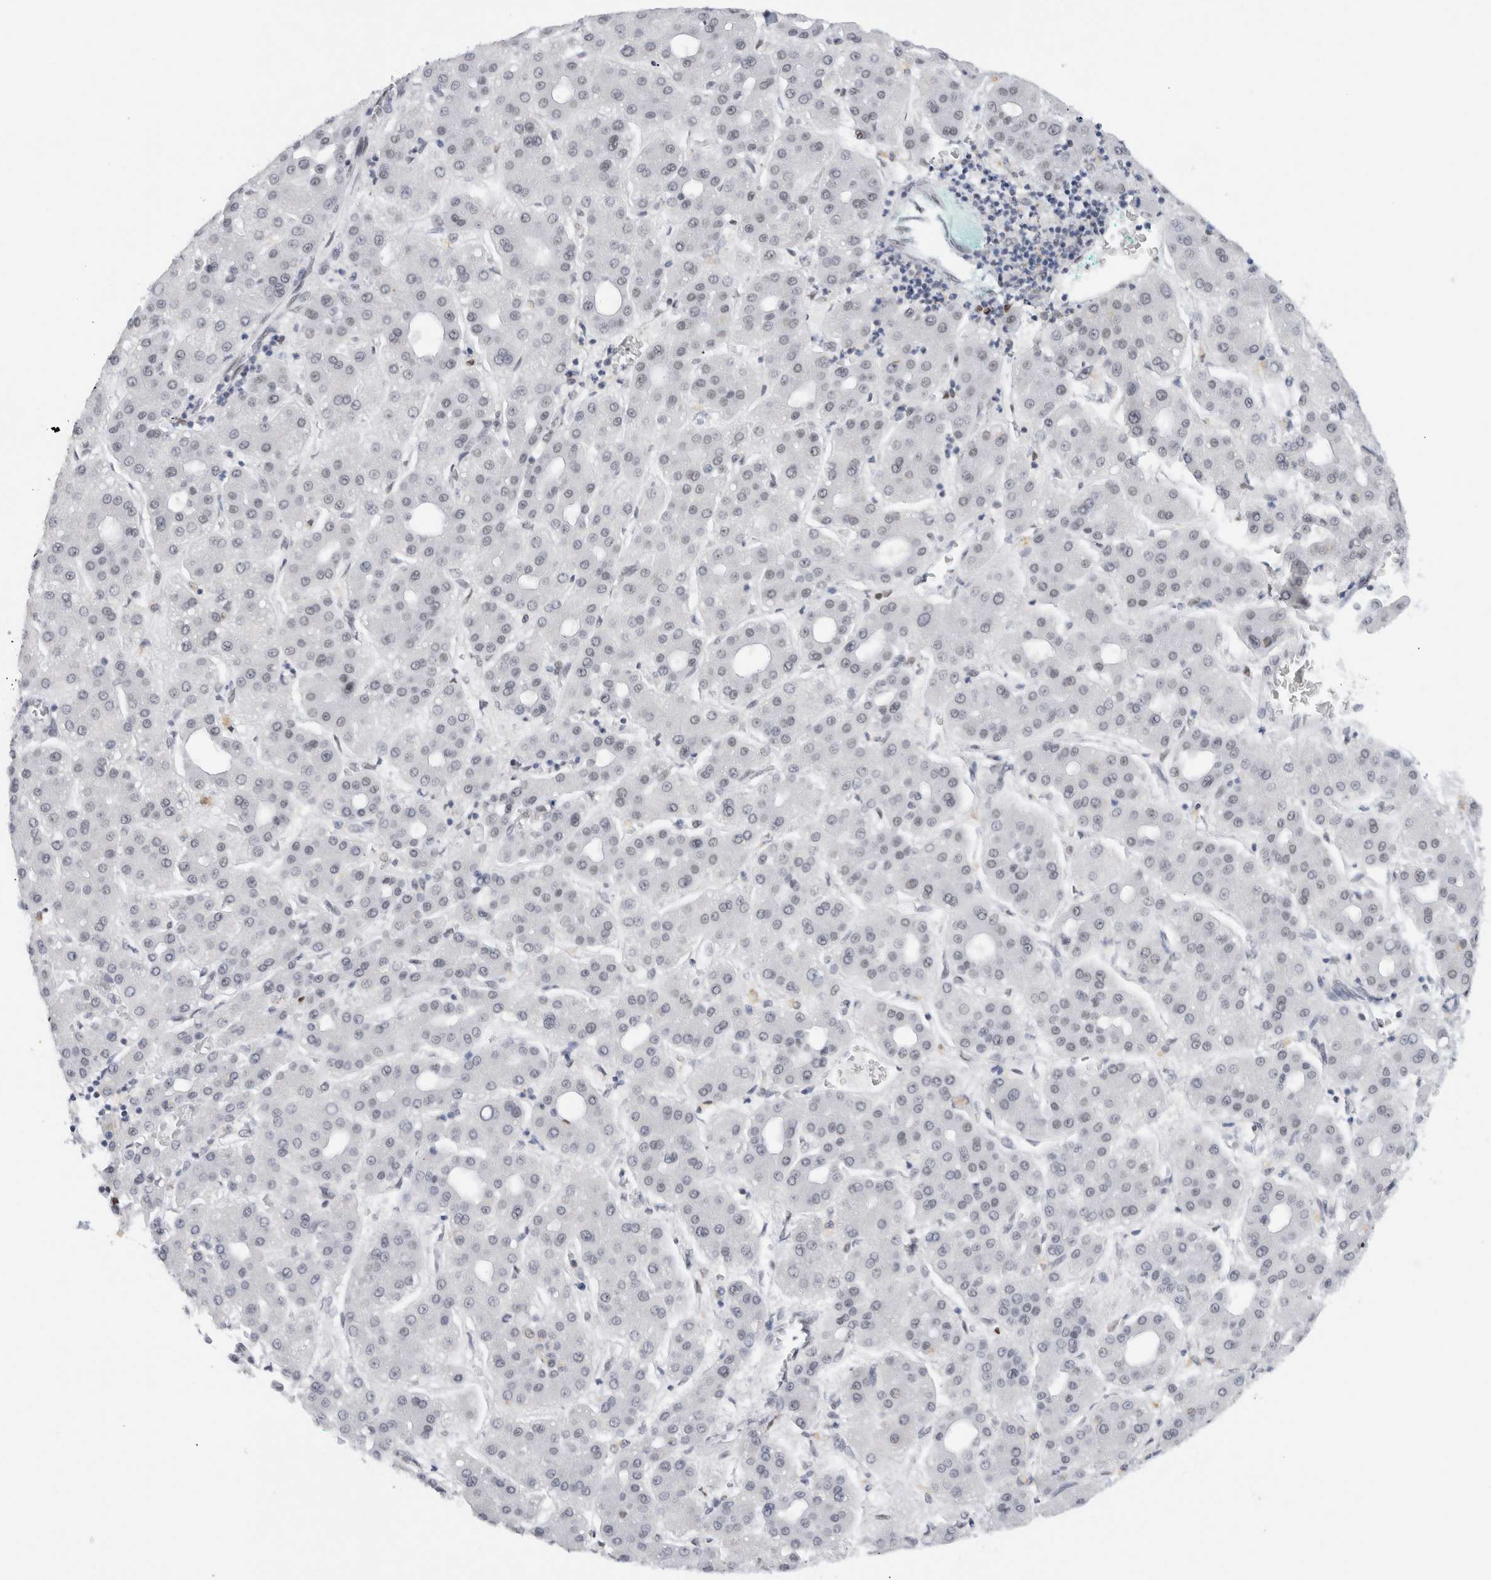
{"staining": {"intensity": "negative", "quantity": "none", "location": "none"}, "tissue": "liver cancer", "cell_type": "Tumor cells", "image_type": "cancer", "snomed": [{"axis": "morphology", "description": "Carcinoma, Hepatocellular, NOS"}, {"axis": "topography", "description": "Liver"}], "caption": "IHC photomicrograph of hepatocellular carcinoma (liver) stained for a protein (brown), which exhibits no positivity in tumor cells.", "gene": "COPS7A", "patient": {"sex": "male", "age": 65}}